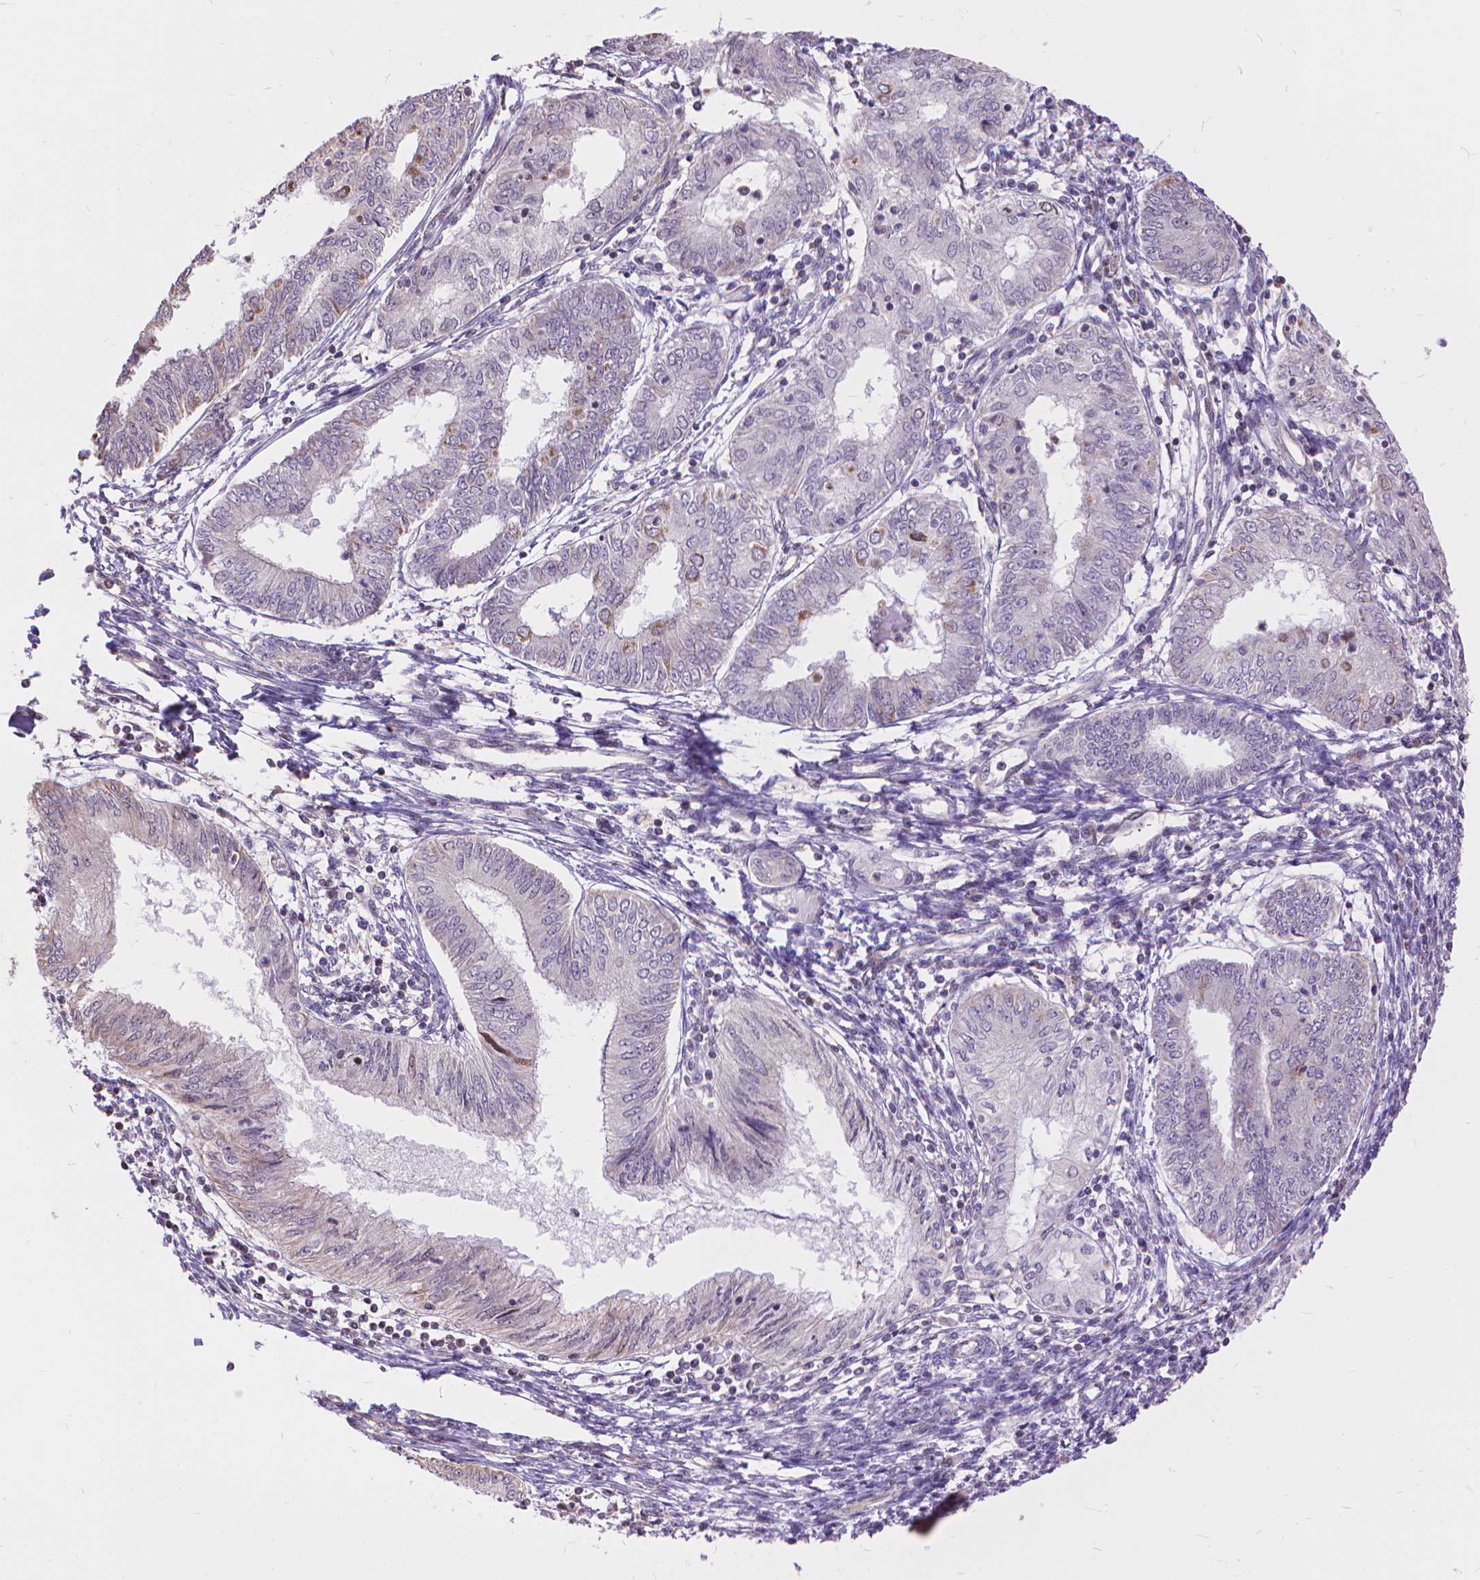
{"staining": {"intensity": "negative", "quantity": "none", "location": "none"}, "tissue": "endometrial cancer", "cell_type": "Tumor cells", "image_type": "cancer", "snomed": [{"axis": "morphology", "description": "Adenocarcinoma, NOS"}, {"axis": "topography", "description": "Endometrium"}], "caption": "Immunohistochemical staining of adenocarcinoma (endometrial) demonstrates no significant expression in tumor cells.", "gene": "TMEM135", "patient": {"sex": "female", "age": 68}}